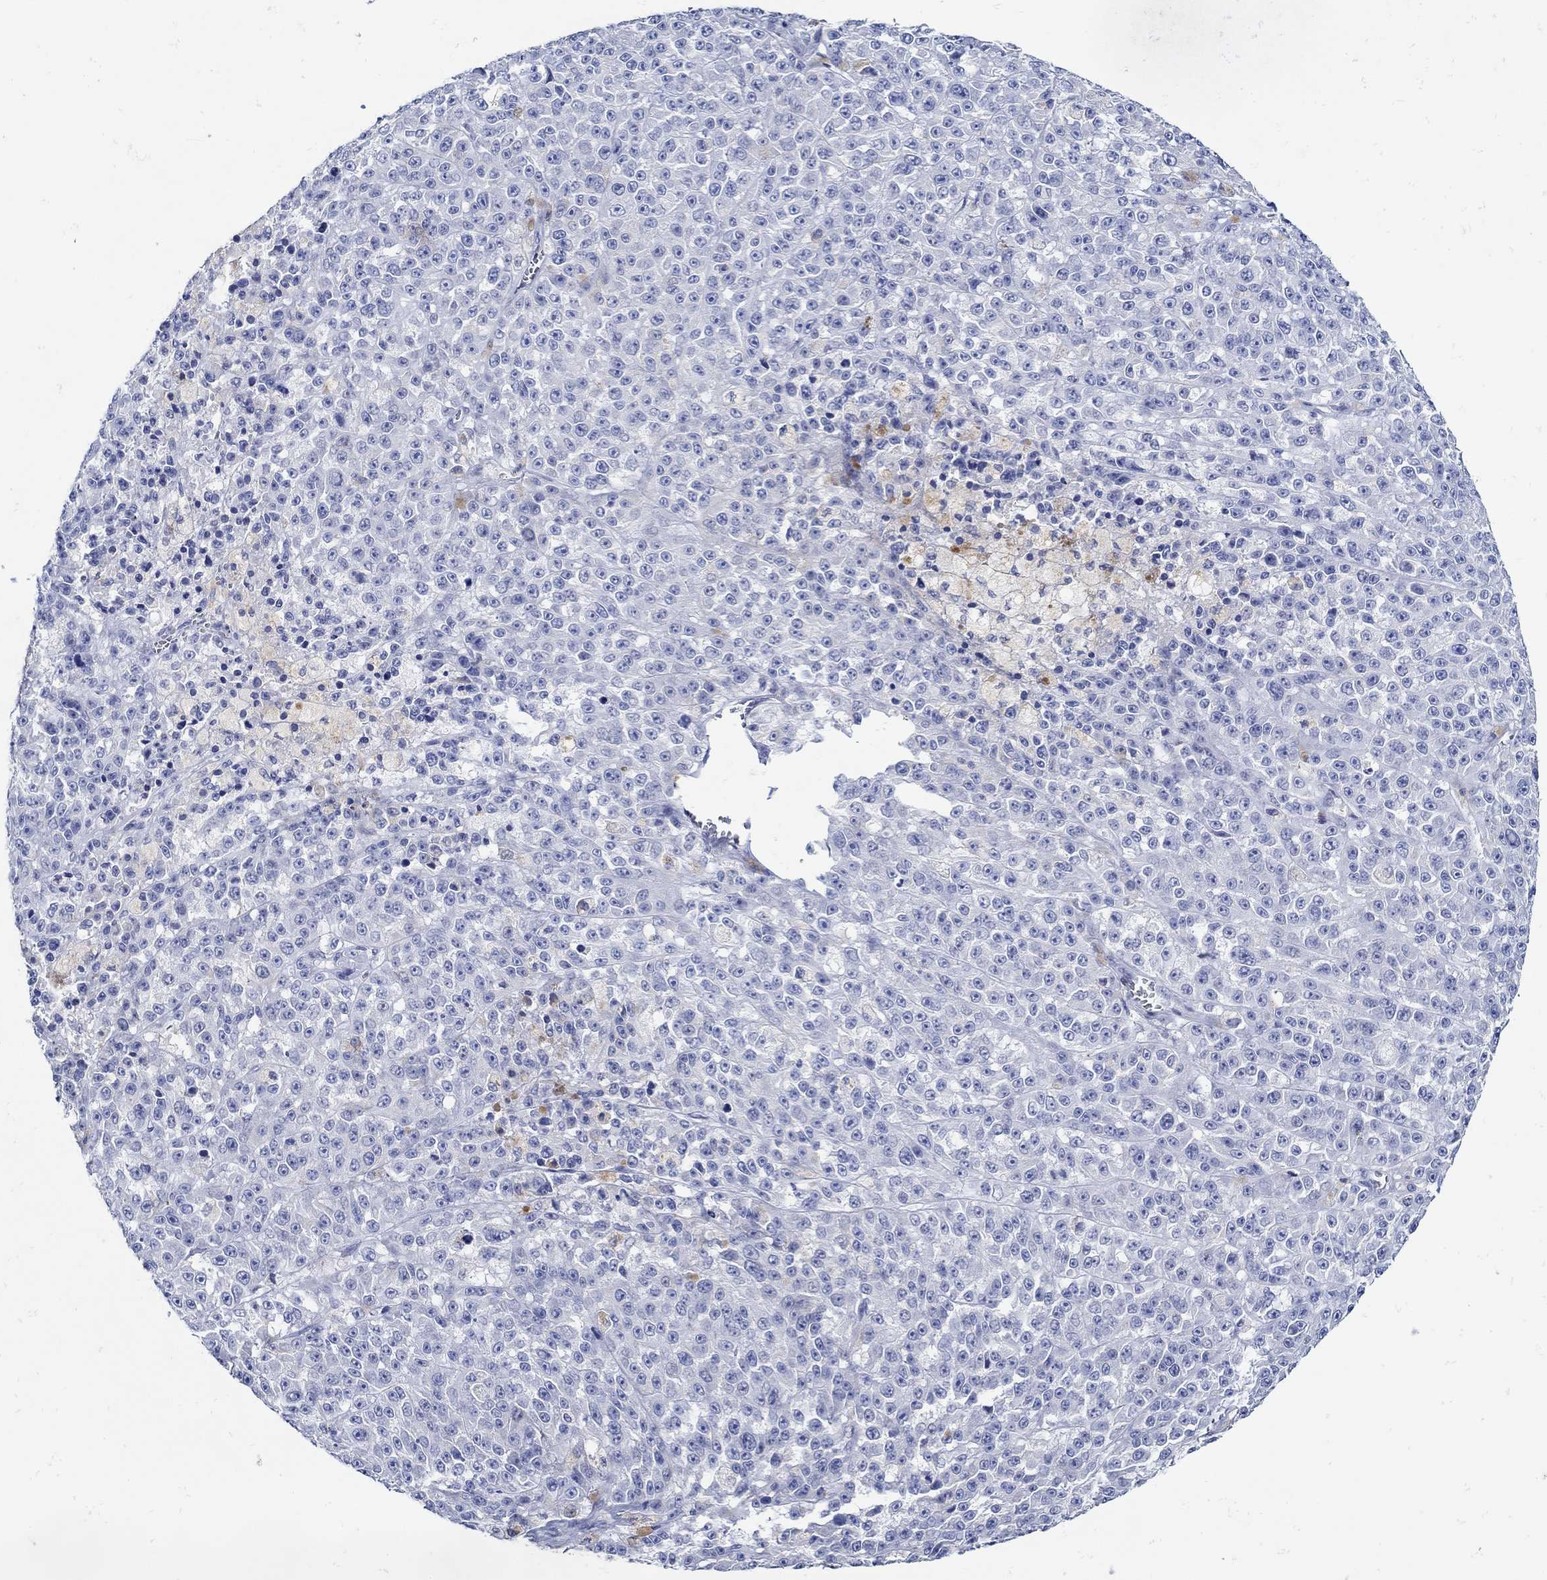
{"staining": {"intensity": "negative", "quantity": "none", "location": "none"}, "tissue": "melanoma", "cell_type": "Tumor cells", "image_type": "cancer", "snomed": [{"axis": "morphology", "description": "Malignant melanoma, NOS"}, {"axis": "topography", "description": "Skin"}], "caption": "This is an immunohistochemistry photomicrograph of melanoma. There is no expression in tumor cells.", "gene": "NOS1", "patient": {"sex": "female", "age": 58}}